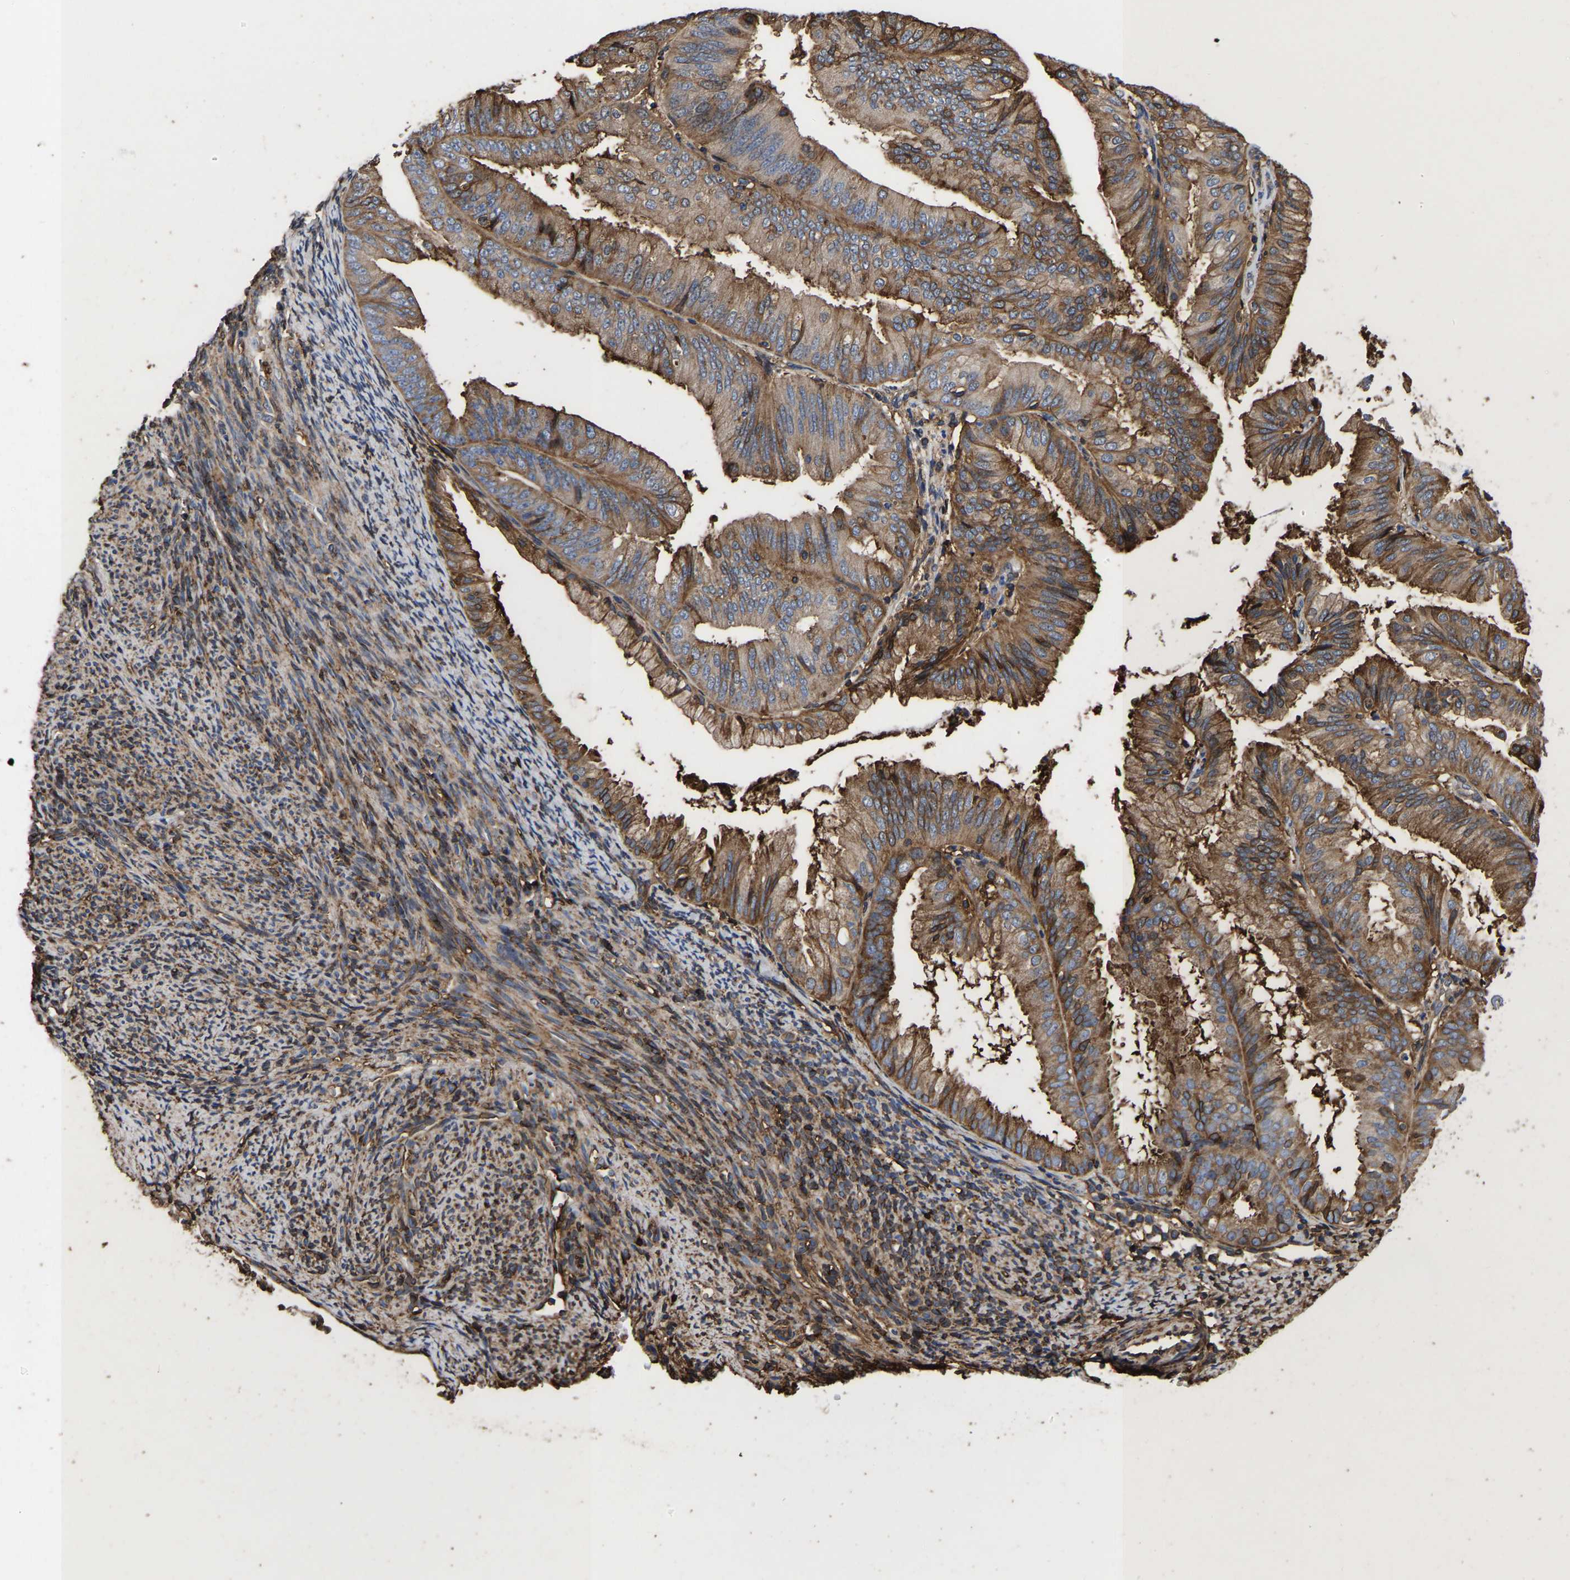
{"staining": {"intensity": "strong", "quantity": "25%-75%", "location": "cytoplasmic/membranous"}, "tissue": "endometrial cancer", "cell_type": "Tumor cells", "image_type": "cancer", "snomed": [{"axis": "morphology", "description": "Adenocarcinoma, NOS"}, {"axis": "topography", "description": "Endometrium"}], "caption": "Immunohistochemical staining of endometrial adenocarcinoma exhibits high levels of strong cytoplasmic/membranous positivity in about 25%-75% of tumor cells.", "gene": "LIF", "patient": {"sex": "female", "age": 63}}